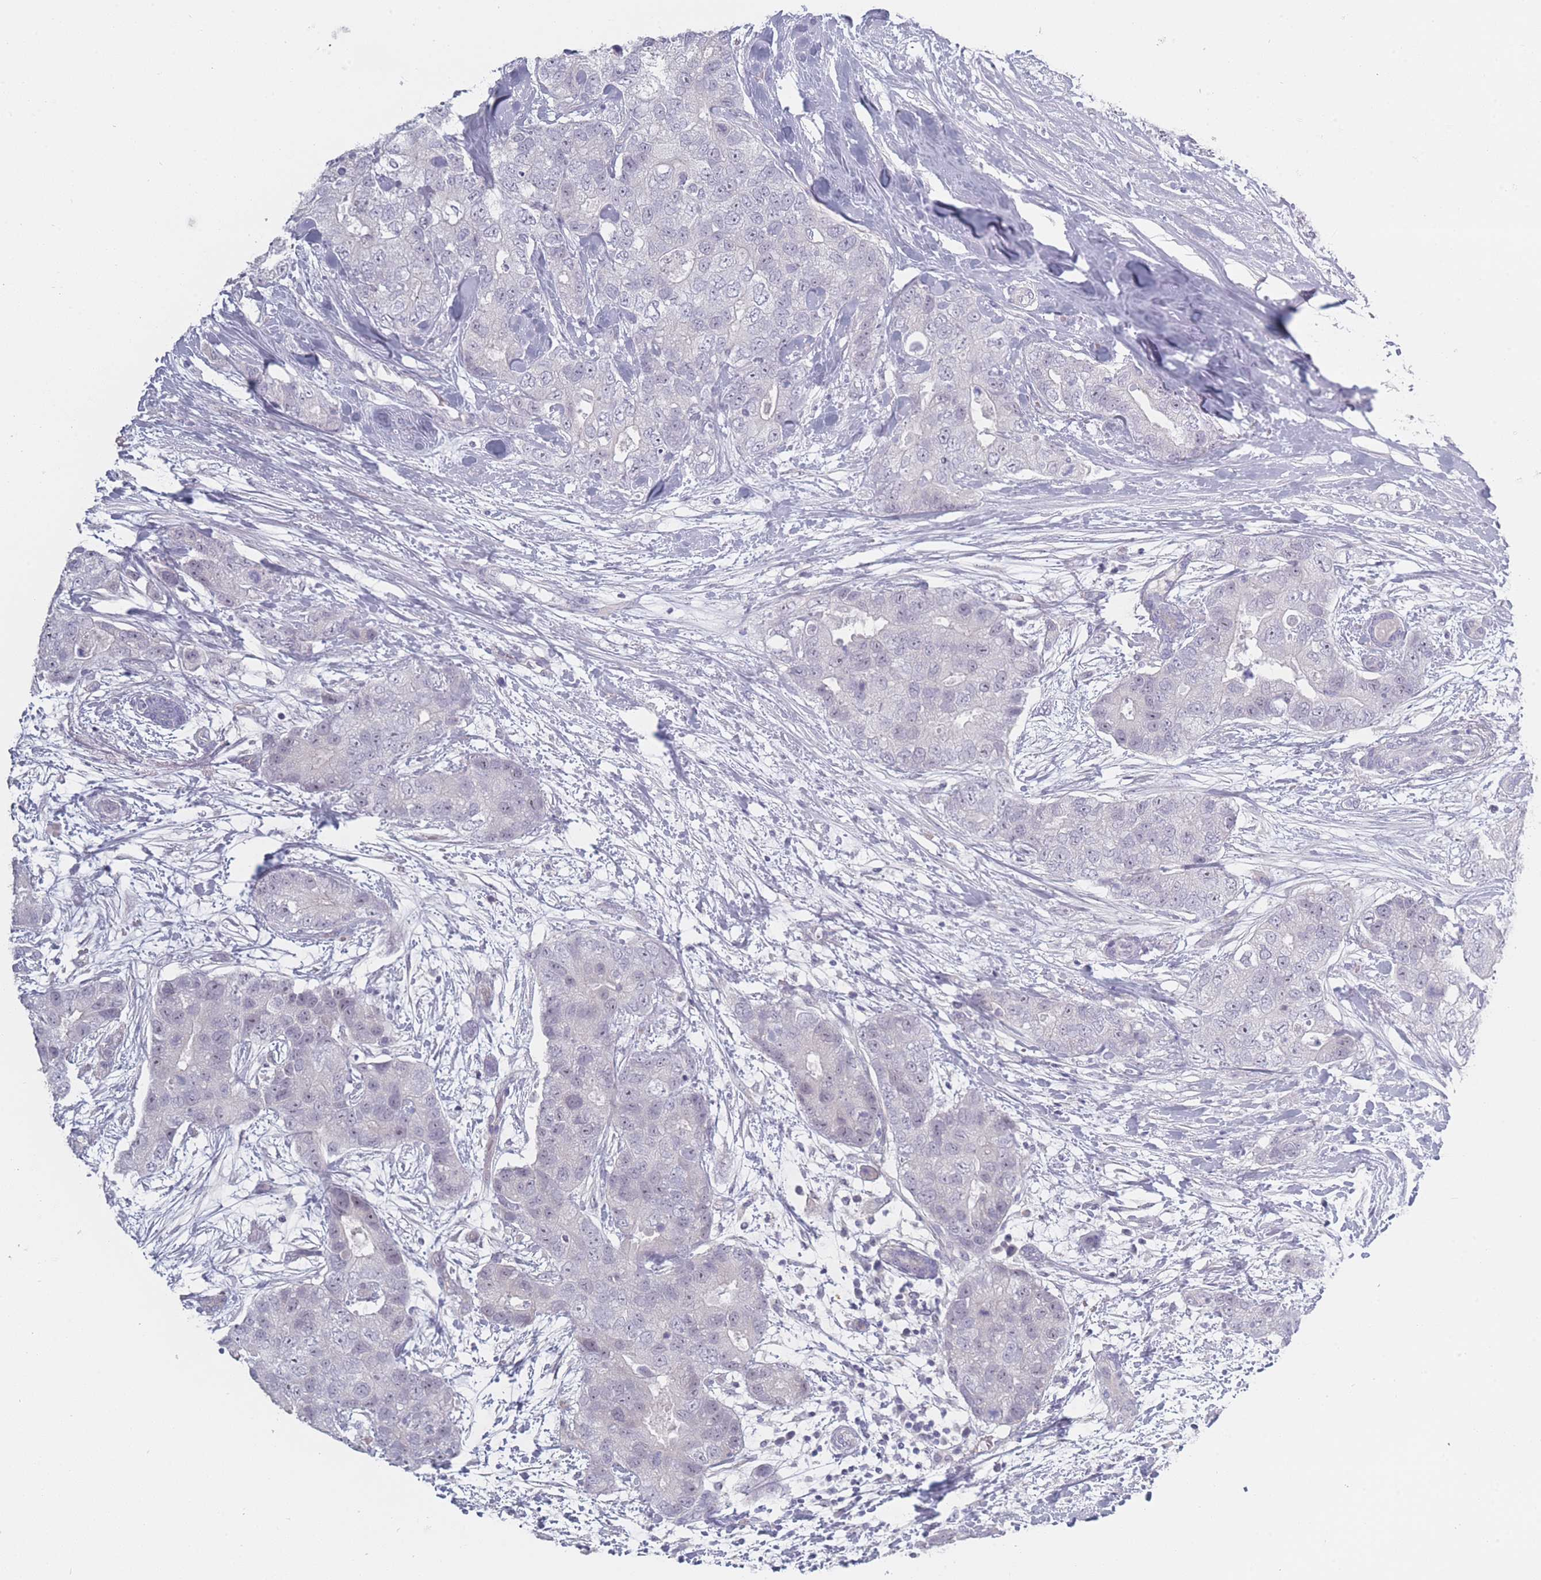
{"staining": {"intensity": "negative", "quantity": "none", "location": "none"}, "tissue": "breast cancer", "cell_type": "Tumor cells", "image_type": "cancer", "snomed": [{"axis": "morphology", "description": "Duct carcinoma"}, {"axis": "topography", "description": "Breast"}], "caption": "Immunohistochemical staining of intraductal carcinoma (breast) exhibits no significant staining in tumor cells.", "gene": "ROS1", "patient": {"sex": "female", "age": 62}}